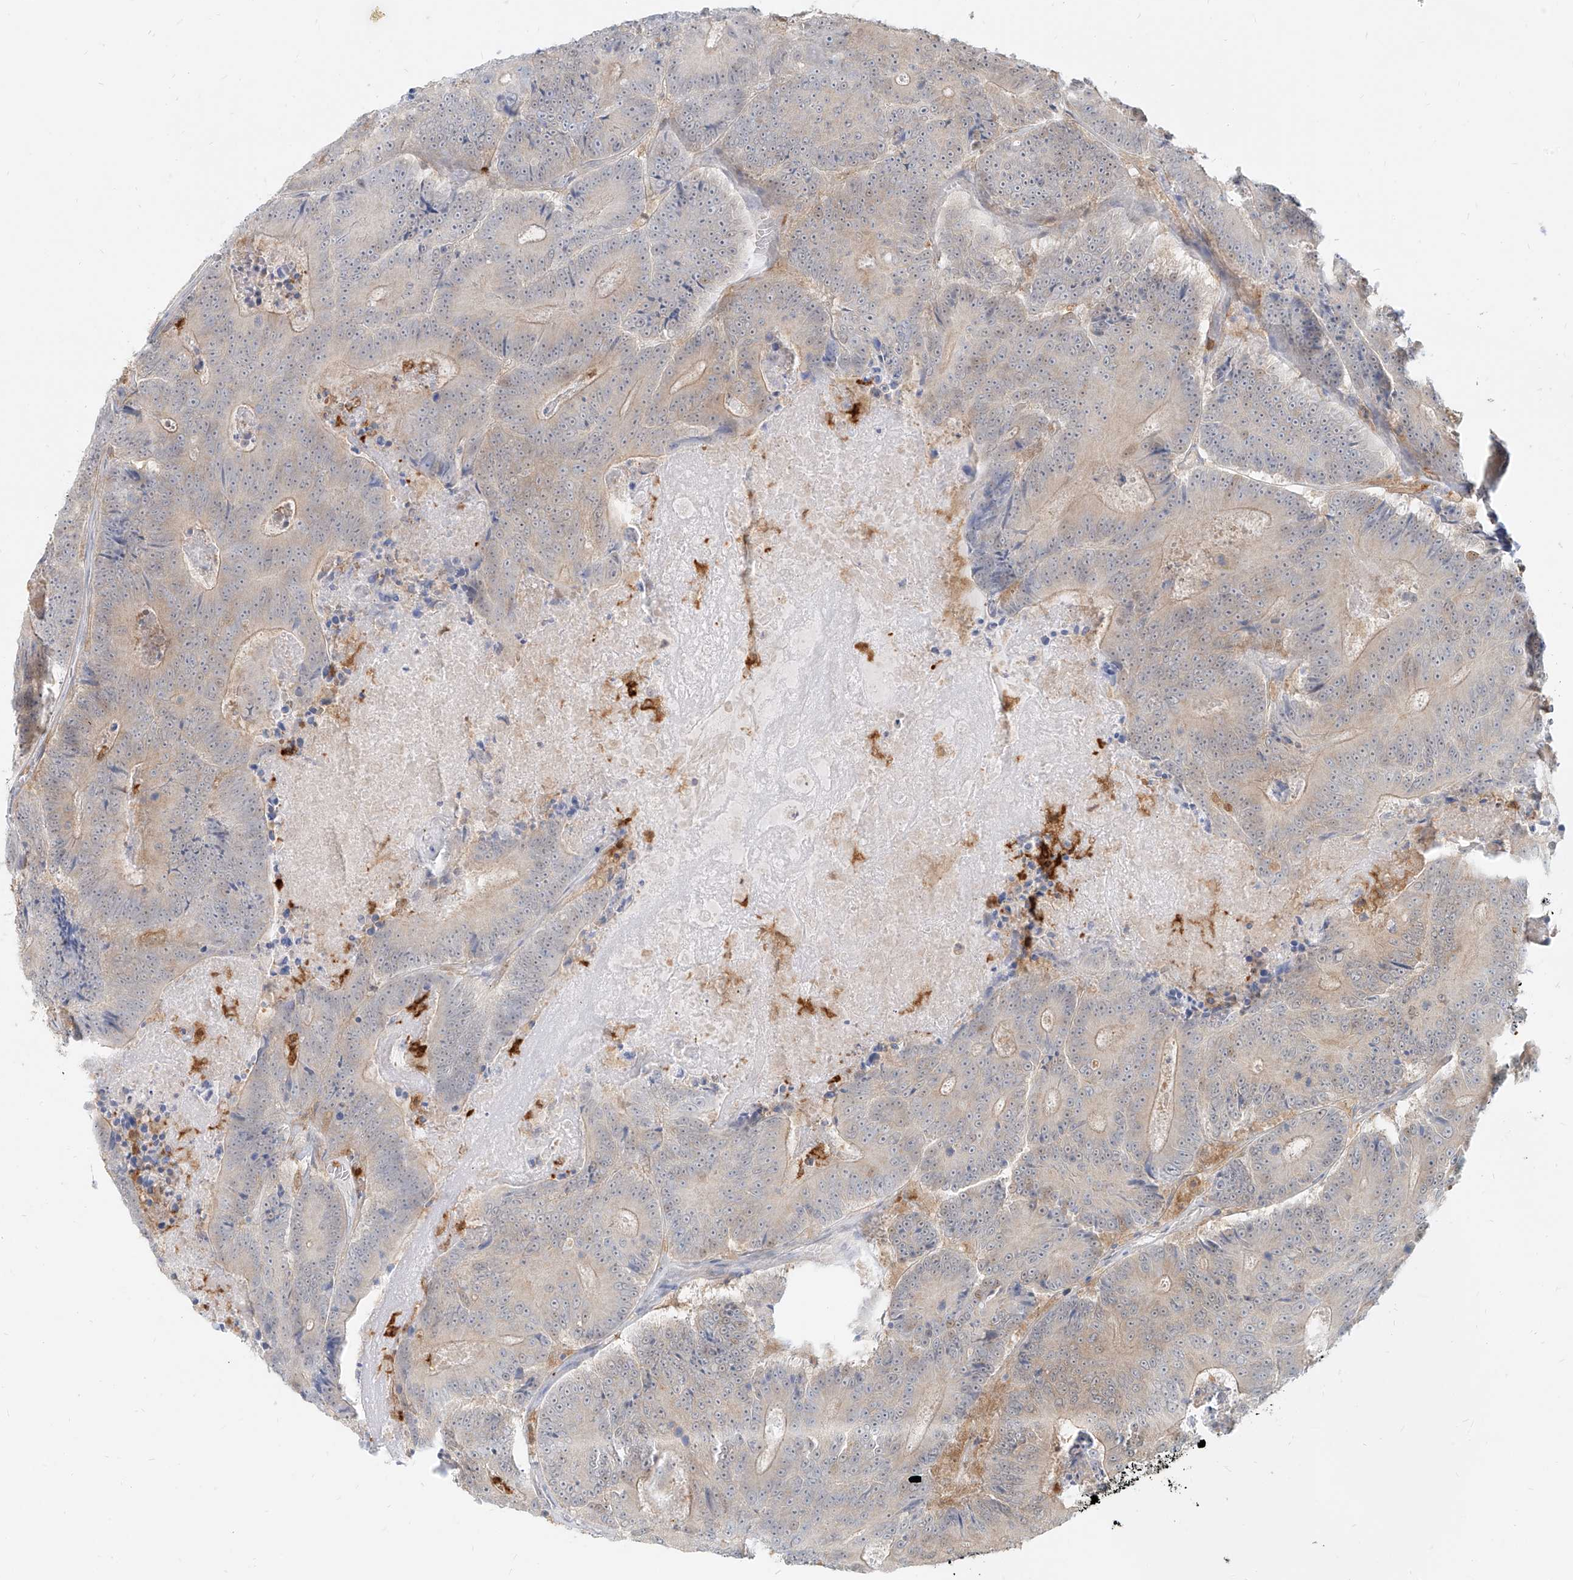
{"staining": {"intensity": "weak", "quantity": "<25%", "location": "cytoplasmic/membranous"}, "tissue": "colorectal cancer", "cell_type": "Tumor cells", "image_type": "cancer", "snomed": [{"axis": "morphology", "description": "Adenocarcinoma, NOS"}, {"axis": "topography", "description": "Colon"}], "caption": "This histopathology image is of colorectal adenocarcinoma stained with immunohistochemistry (IHC) to label a protein in brown with the nuclei are counter-stained blue. There is no expression in tumor cells.", "gene": "PGD", "patient": {"sex": "male", "age": 83}}